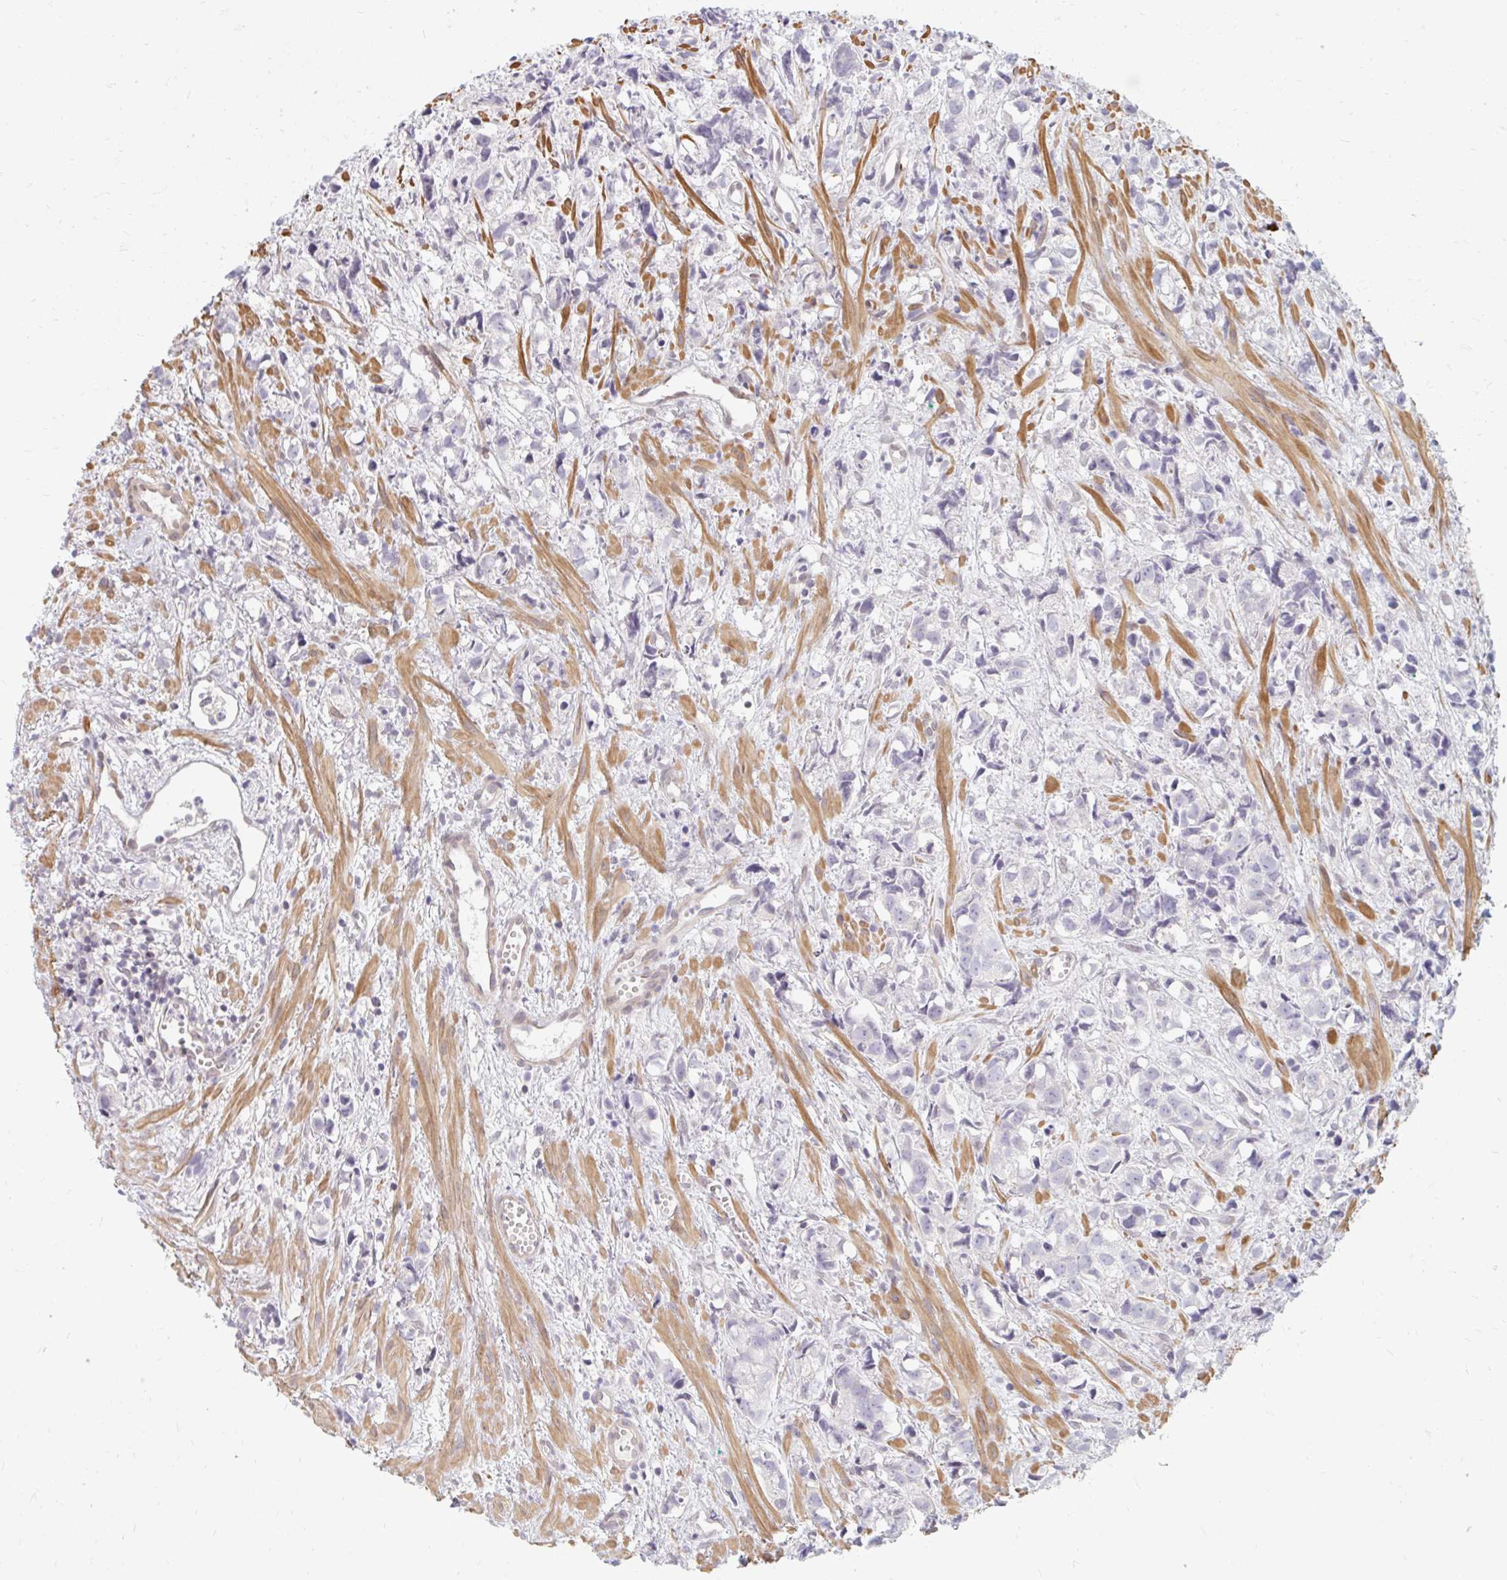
{"staining": {"intensity": "negative", "quantity": "none", "location": "none"}, "tissue": "prostate cancer", "cell_type": "Tumor cells", "image_type": "cancer", "snomed": [{"axis": "morphology", "description": "Adenocarcinoma, High grade"}, {"axis": "topography", "description": "Prostate"}], "caption": "Human high-grade adenocarcinoma (prostate) stained for a protein using immunohistochemistry demonstrates no staining in tumor cells.", "gene": "GPC5", "patient": {"sex": "male", "age": 58}}